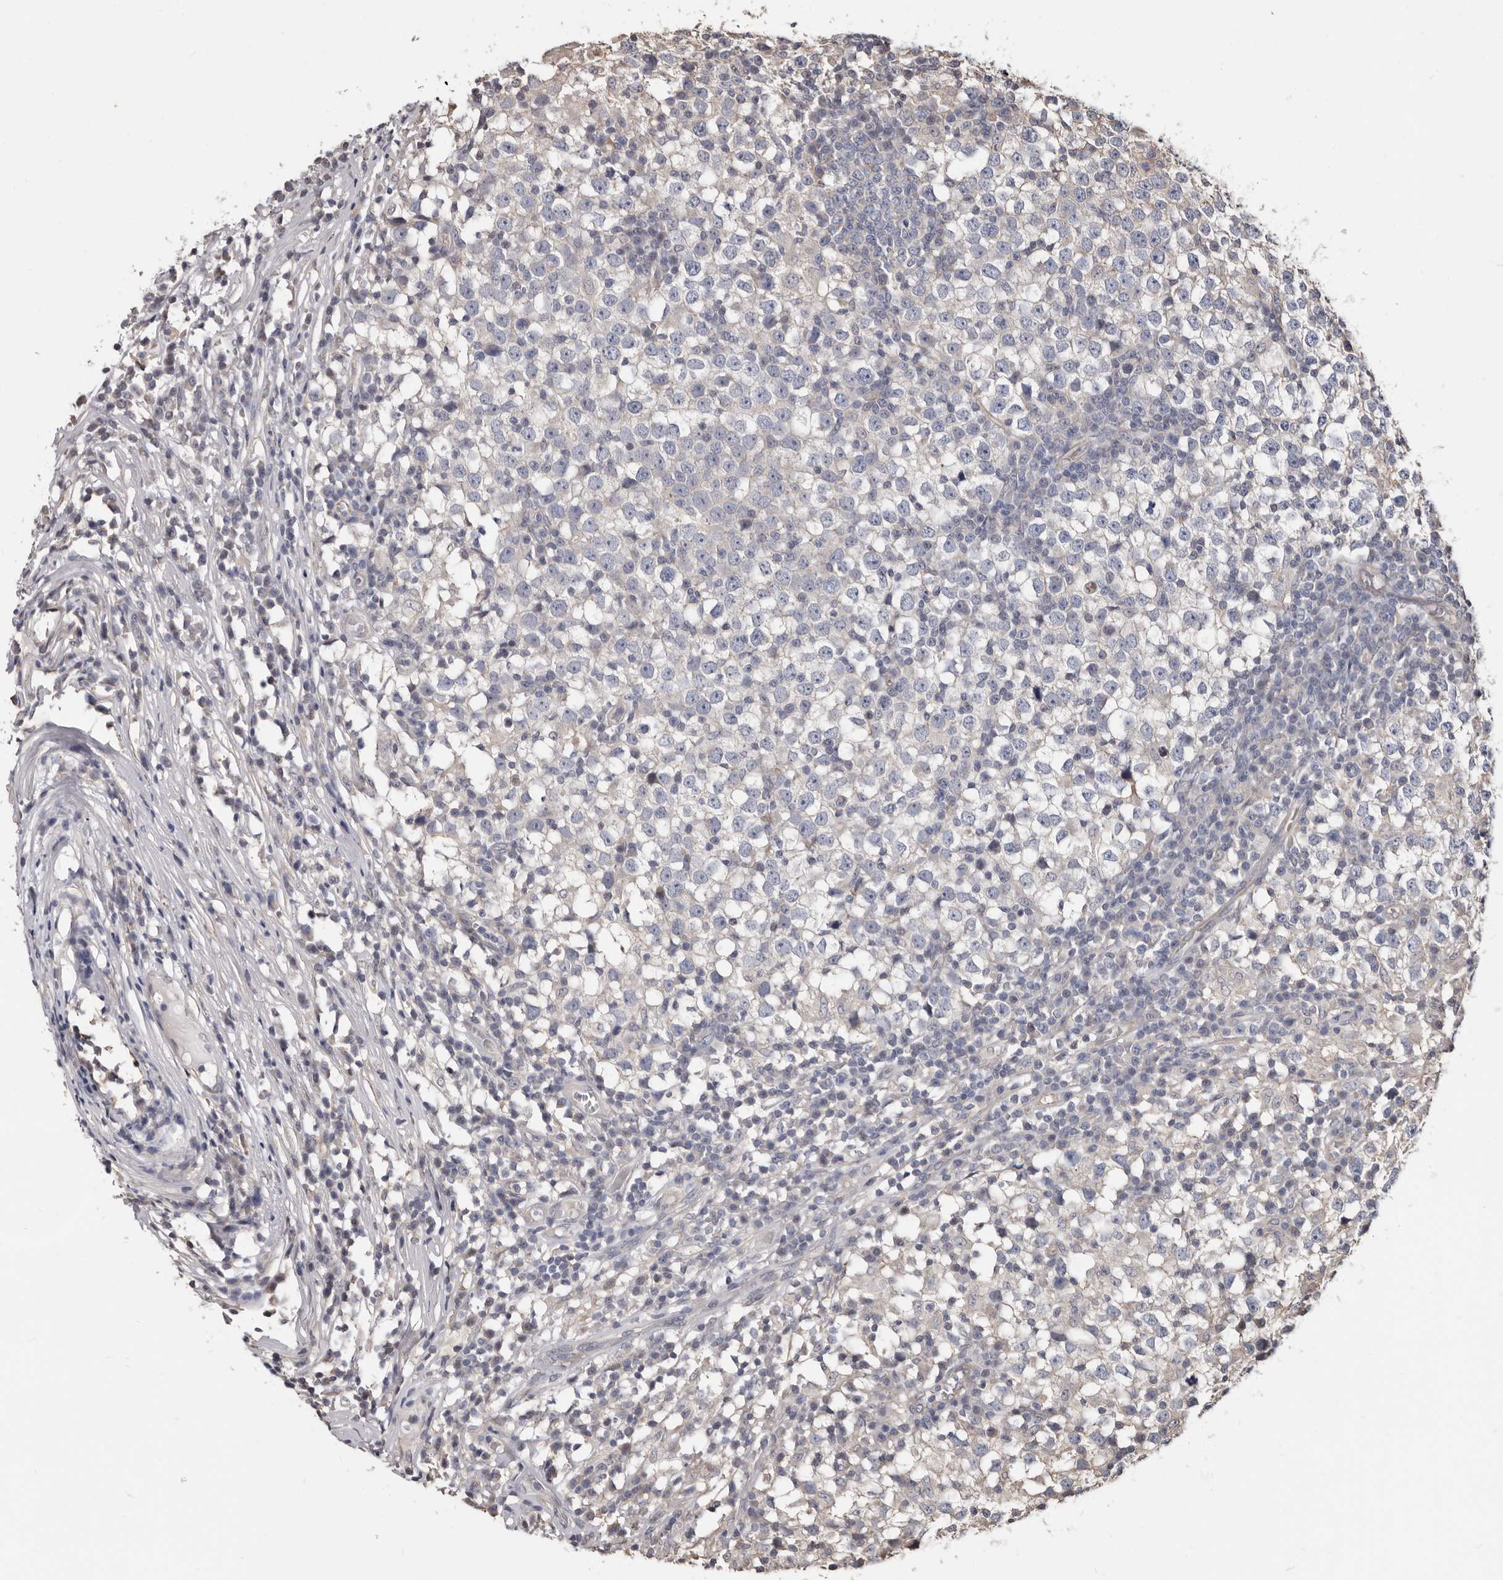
{"staining": {"intensity": "negative", "quantity": "none", "location": "none"}, "tissue": "testis cancer", "cell_type": "Tumor cells", "image_type": "cancer", "snomed": [{"axis": "morphology", "description": "Seminoma, NOS"}, {"axis": "topography", "description": "Testis"}], "caption": "IHC micrograph of neoplastic tissue: human testis seminoma stained with DAB (3,3'-diaminobenzidine) exhibits no significant protein expression in tumor cells.", "gene": "MRPL18", "patient": {"sex": "male", "age": 65}}